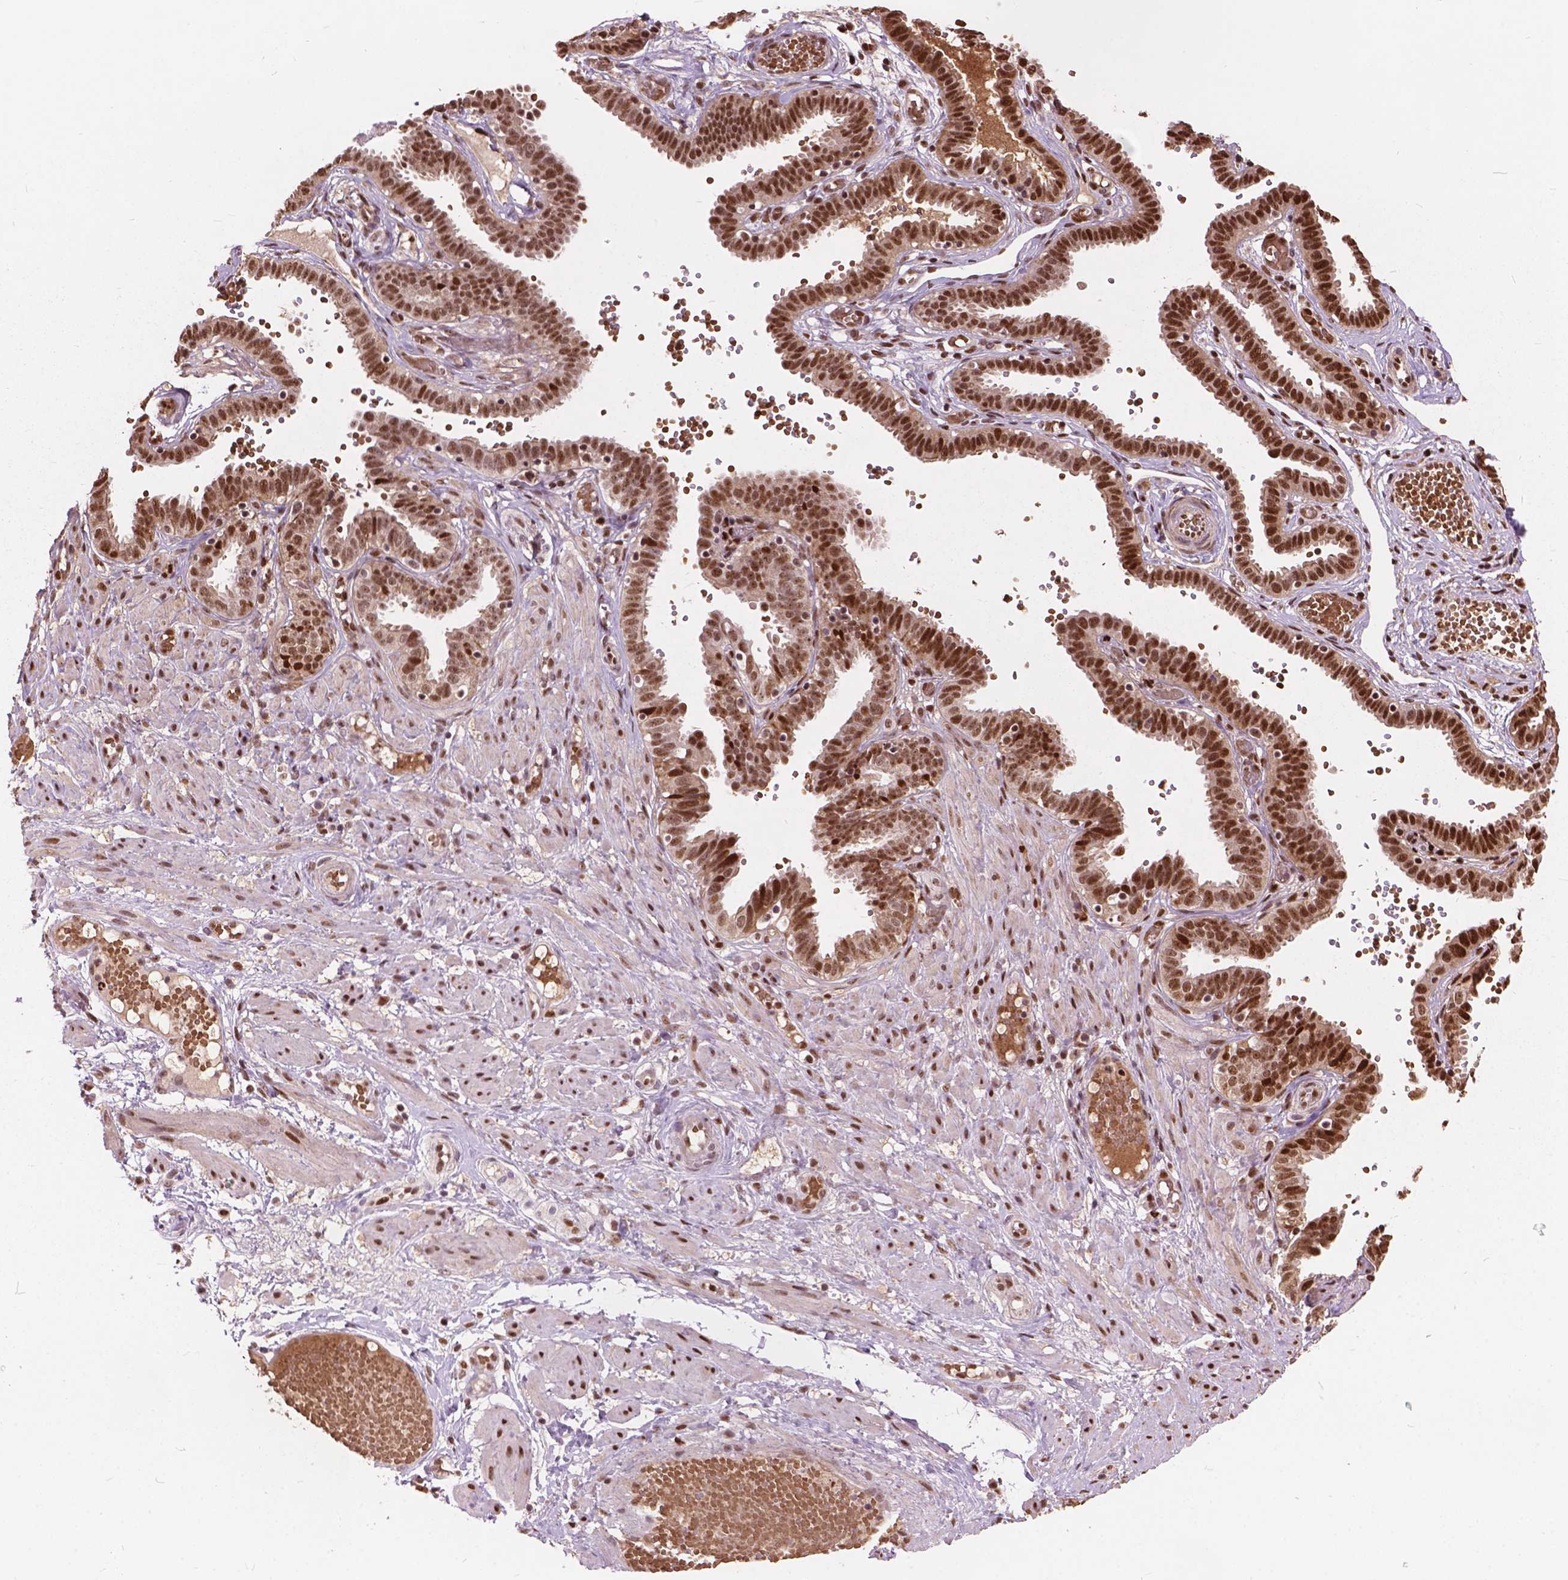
{"staining": {"intensity": "strong", "quantity": ">75%", "location": "cytoplasmic/membranous,nuclear"}, "tissue": "fallopian tube", "cell_type": "Glandular cells", "image_type": "normal", "snomed": [{"axis": "morphology", "description": "Normal tissue, NOS"}, {"axis": "topography", "description": "Fallopian tube"}], "caption": "The micrograph demonstrates staining of unremarkable fallopian tube, revealing strong cytoplasmic/membranous,nuclear protein expression (brown color) within glandular cells.", "gene": "ANP32A", "patient": {"sex": "female", "age": 37}}